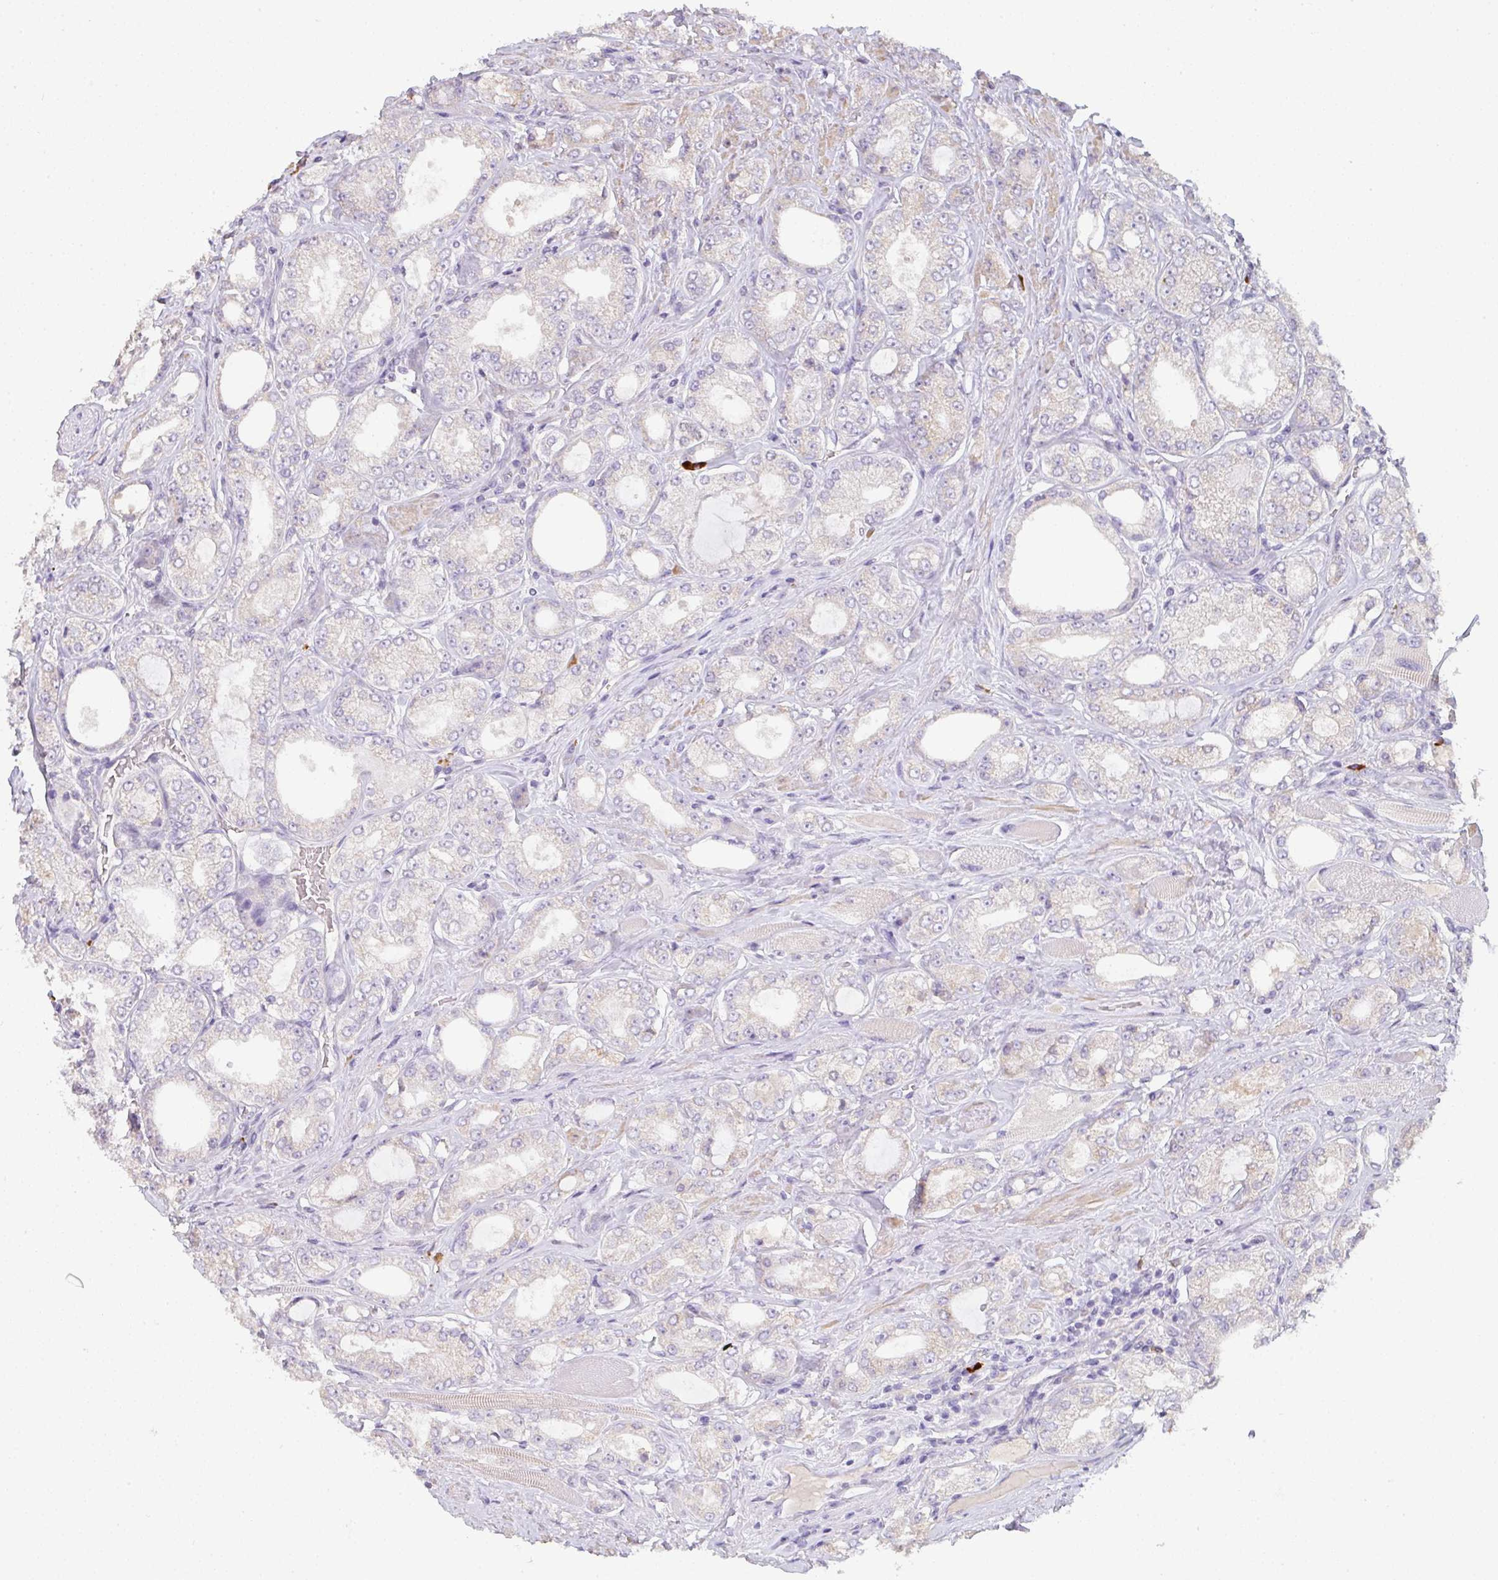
{"staining": {"intensity": "negative", "quantity": "none", "location": "none"}, "tissue": "prostate cancer", "cell_type": "Tumor cells", "image_type": "cancer", "snomed": [{"axis": "morphology", "description": "Adenocarcinoma, High grade"}, {"axis": "topography", "description": "Prostate"}], "caption": "This is an immunohistochemistry (IHC) micrograph of human prostate cancer. There is no positivity in tumor cells.", "gene": "ZNF215", "patient": {"sex": "male", "age": 68}}